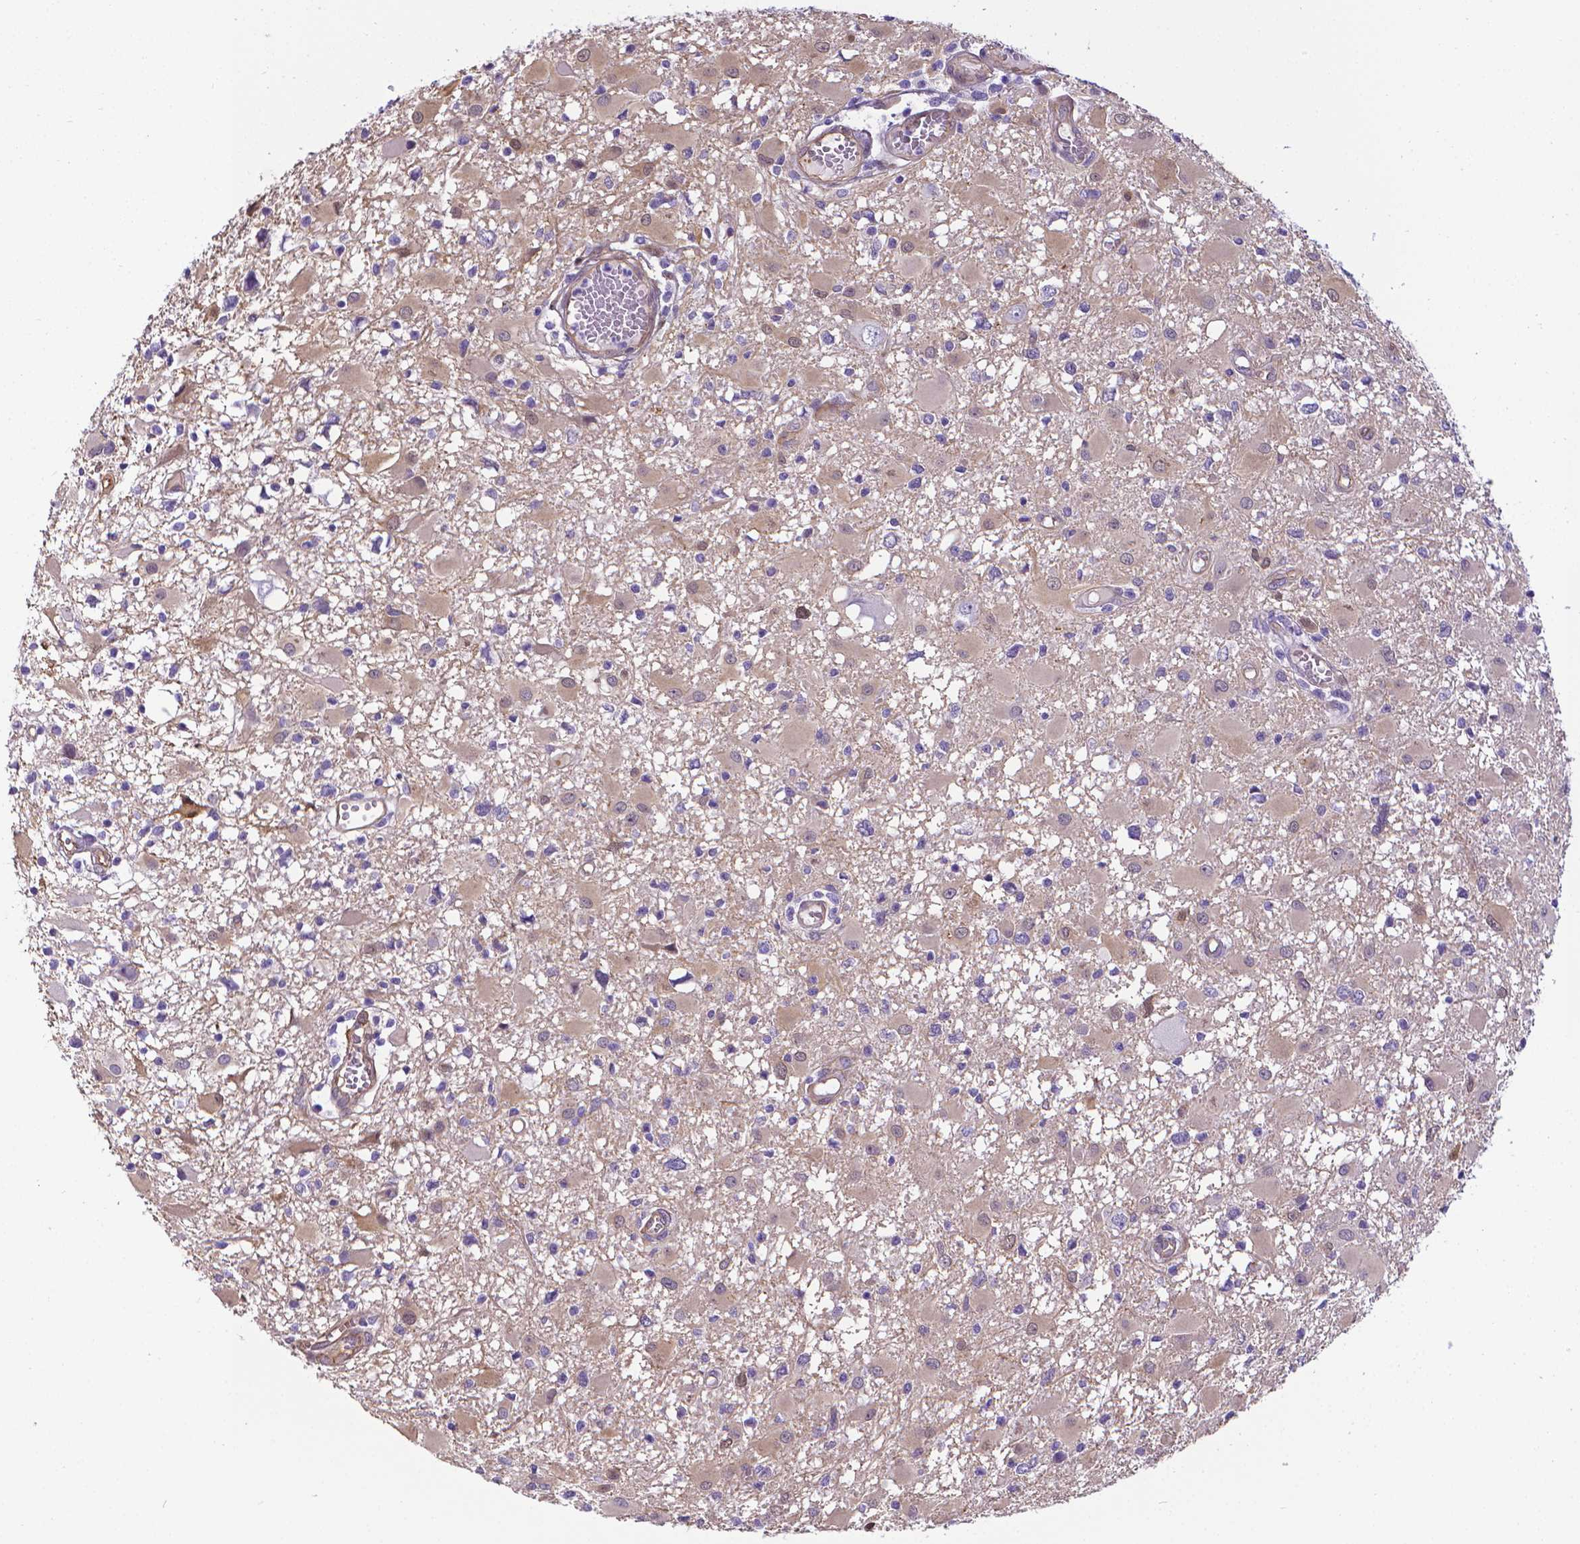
{"staining": {"intensity": "negative", "quantity": "none", "location": "none"}, "tissue": "glioma", "cell_type": "Tumor cells", "image_type": "cancer", "snomed": [{"axis": "morphology", "description": "Glioma, malignant, High grade"}, {"axis": "topography", "description": "Brain"}], "caption": "The immunohistochemistry (IHC) photomicrograph has no significant positivity in tumor cells of malignant glioma (high-grade) tissue.", "gene": "CLIC4", "patient": {"sex": "male", "age": 54}}